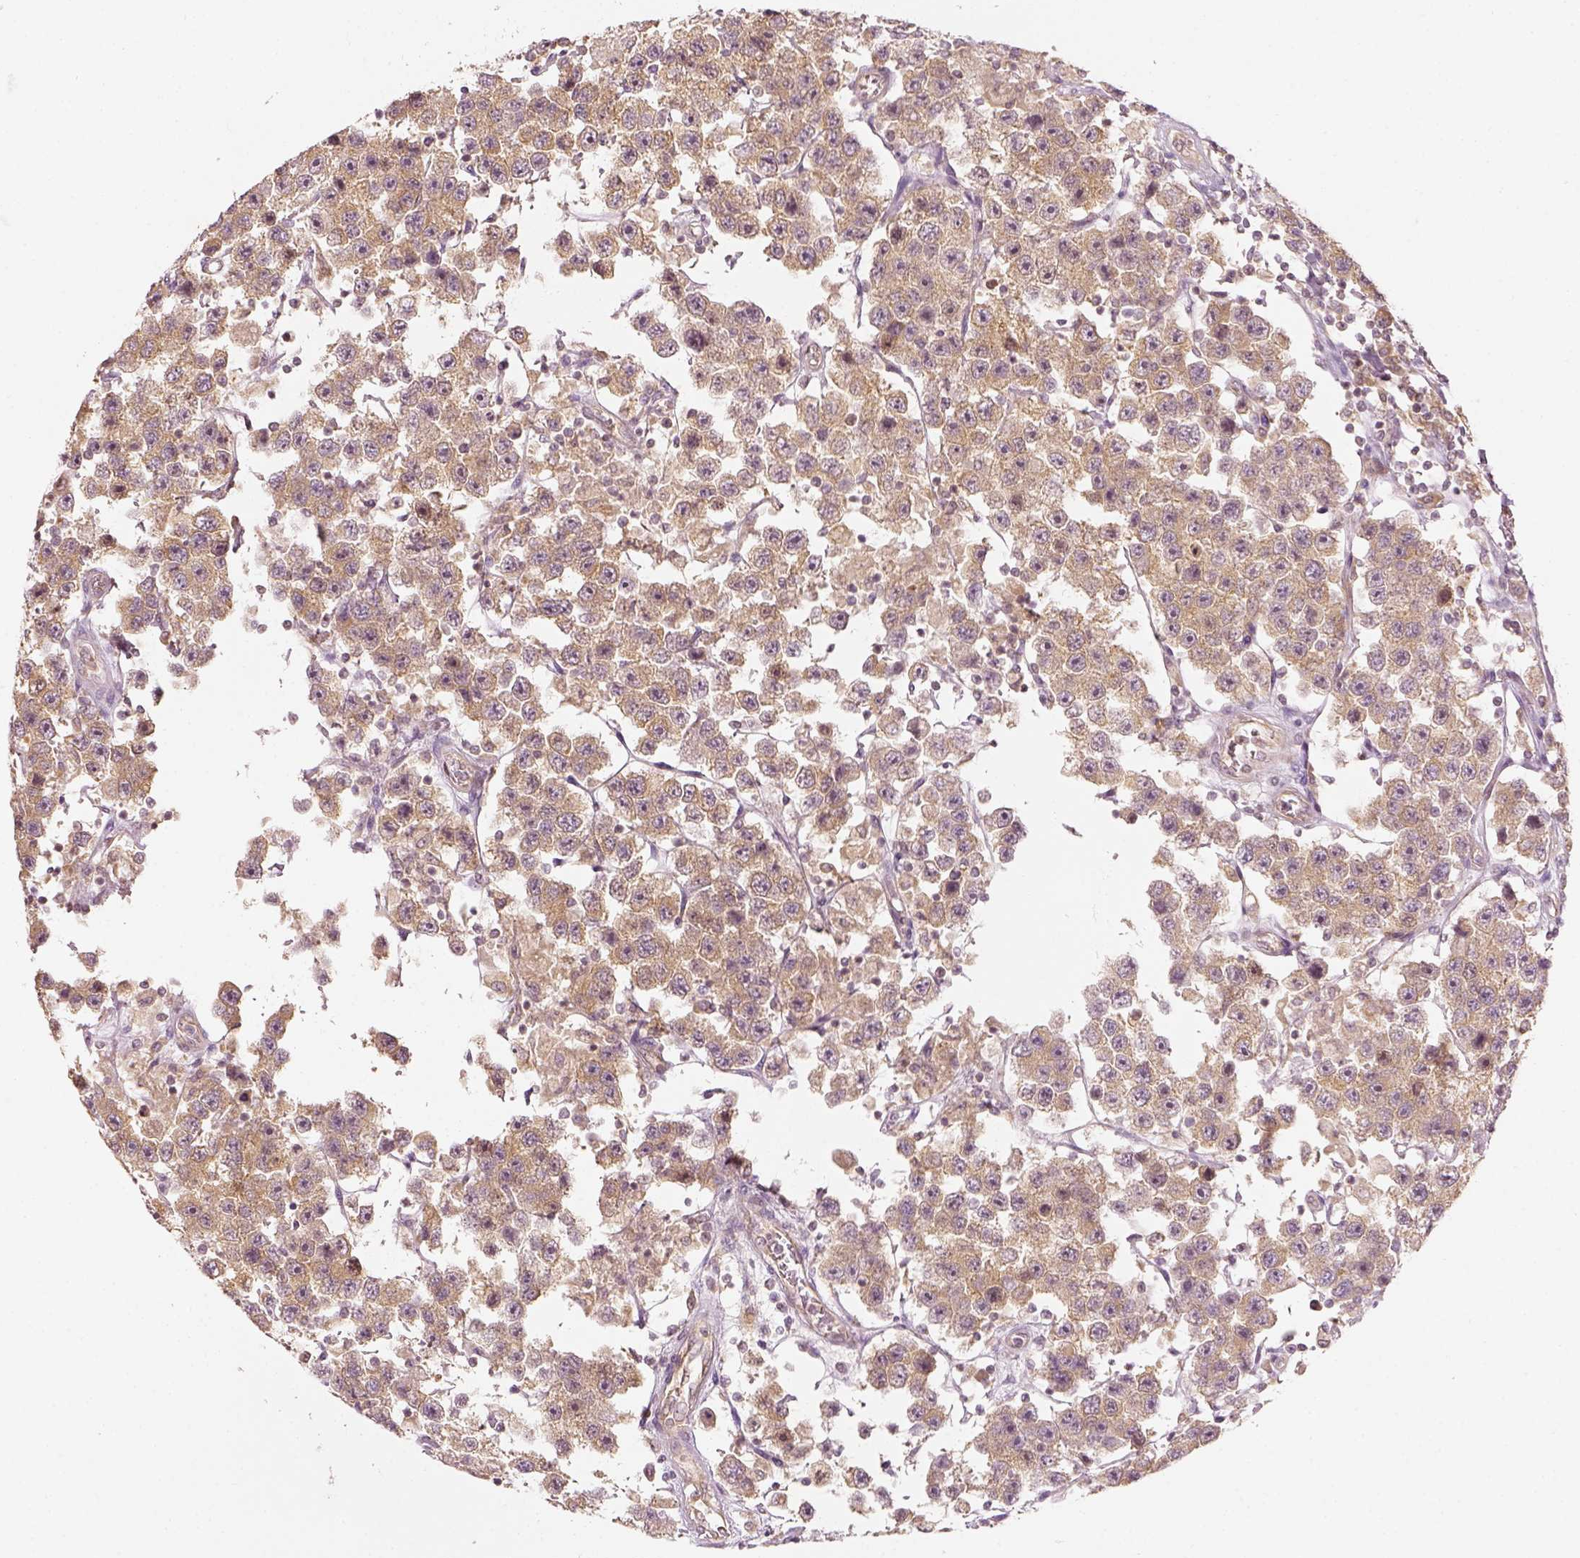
{"staining": {"intensity": "weak", "quantity": ">75%", "location": "cytoplasmic/membranous"}, "tissue": "testis cancer", "cell_type": "Tumor cells", "image_type": "cancer", "snomed": [{"axis": "morphology", "description": "Seminoma, NOS"}, {"axis": "topography", "description": "Testis"}], "caption": "Testis cancer (seminoma) tissue demonstrates weak cytoplasmic/membranous positivity in approximately >75% of tumor cells, visualized by immunohistochemistry.", "gene": "PAIP1", "patient": {"sex": "male", "age": 45}}